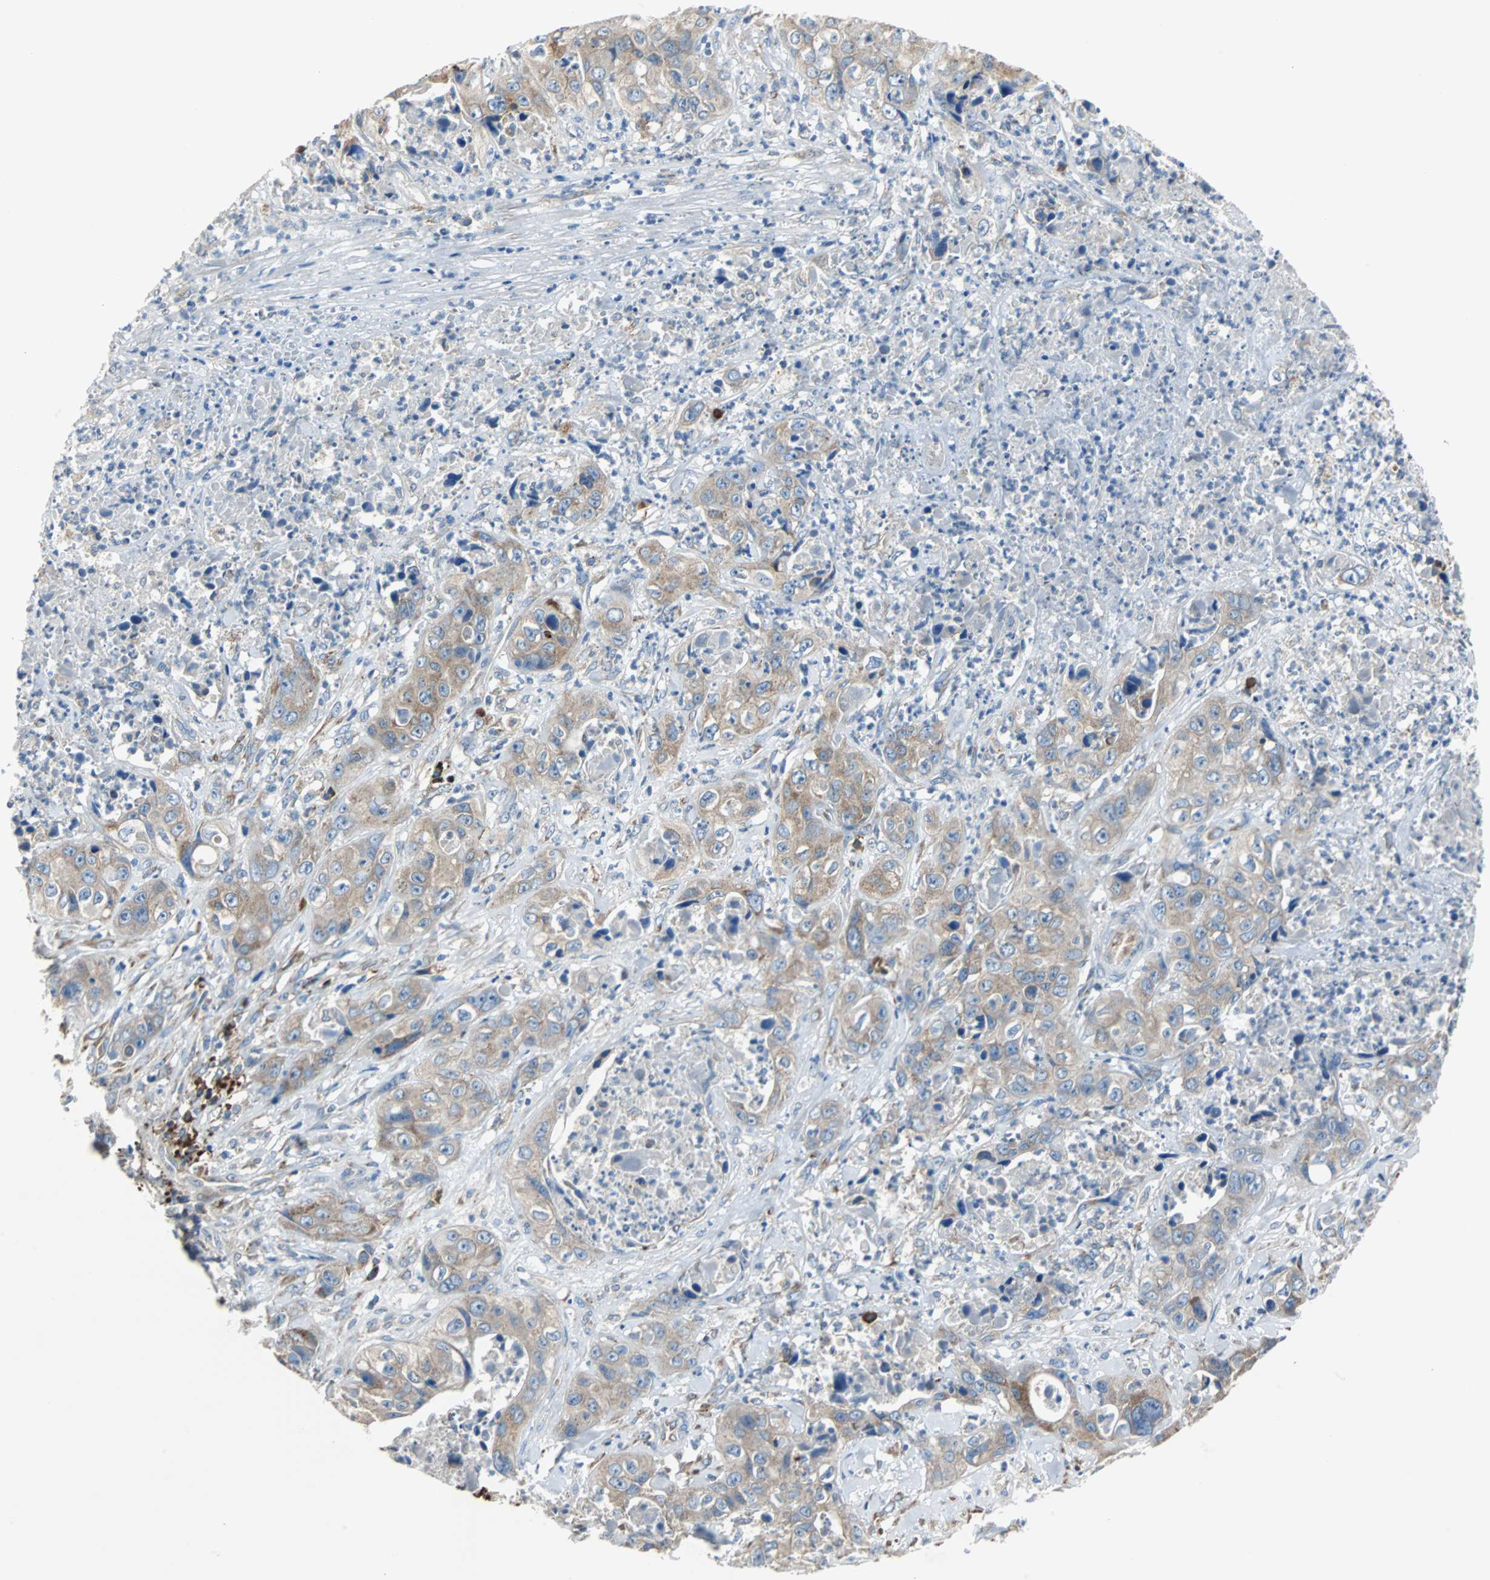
{"staining": {"intensity": "weak", "quantity": ">75%", "location": "cytoplasmic/membranous"}, "tissue": "liver cancer", "cell_type": "Tumor cells", "image_type": "cancer", "snomed": [{"axis": "morphology", "description": "Cholangiocarcinoma"}, {"axis": "topography", "description": "Liver"}], "caption": "Protein staining by IHC shows weak cytoplasmic/membranous staining in about >75% of tumor cells in liver cancer (cholangiocarcinoma). (brown staining indicates protein expression, while blue staining denotes nuclei).", "gene": "PDIA4", "patient": {"sex": "female", "age": 61}}